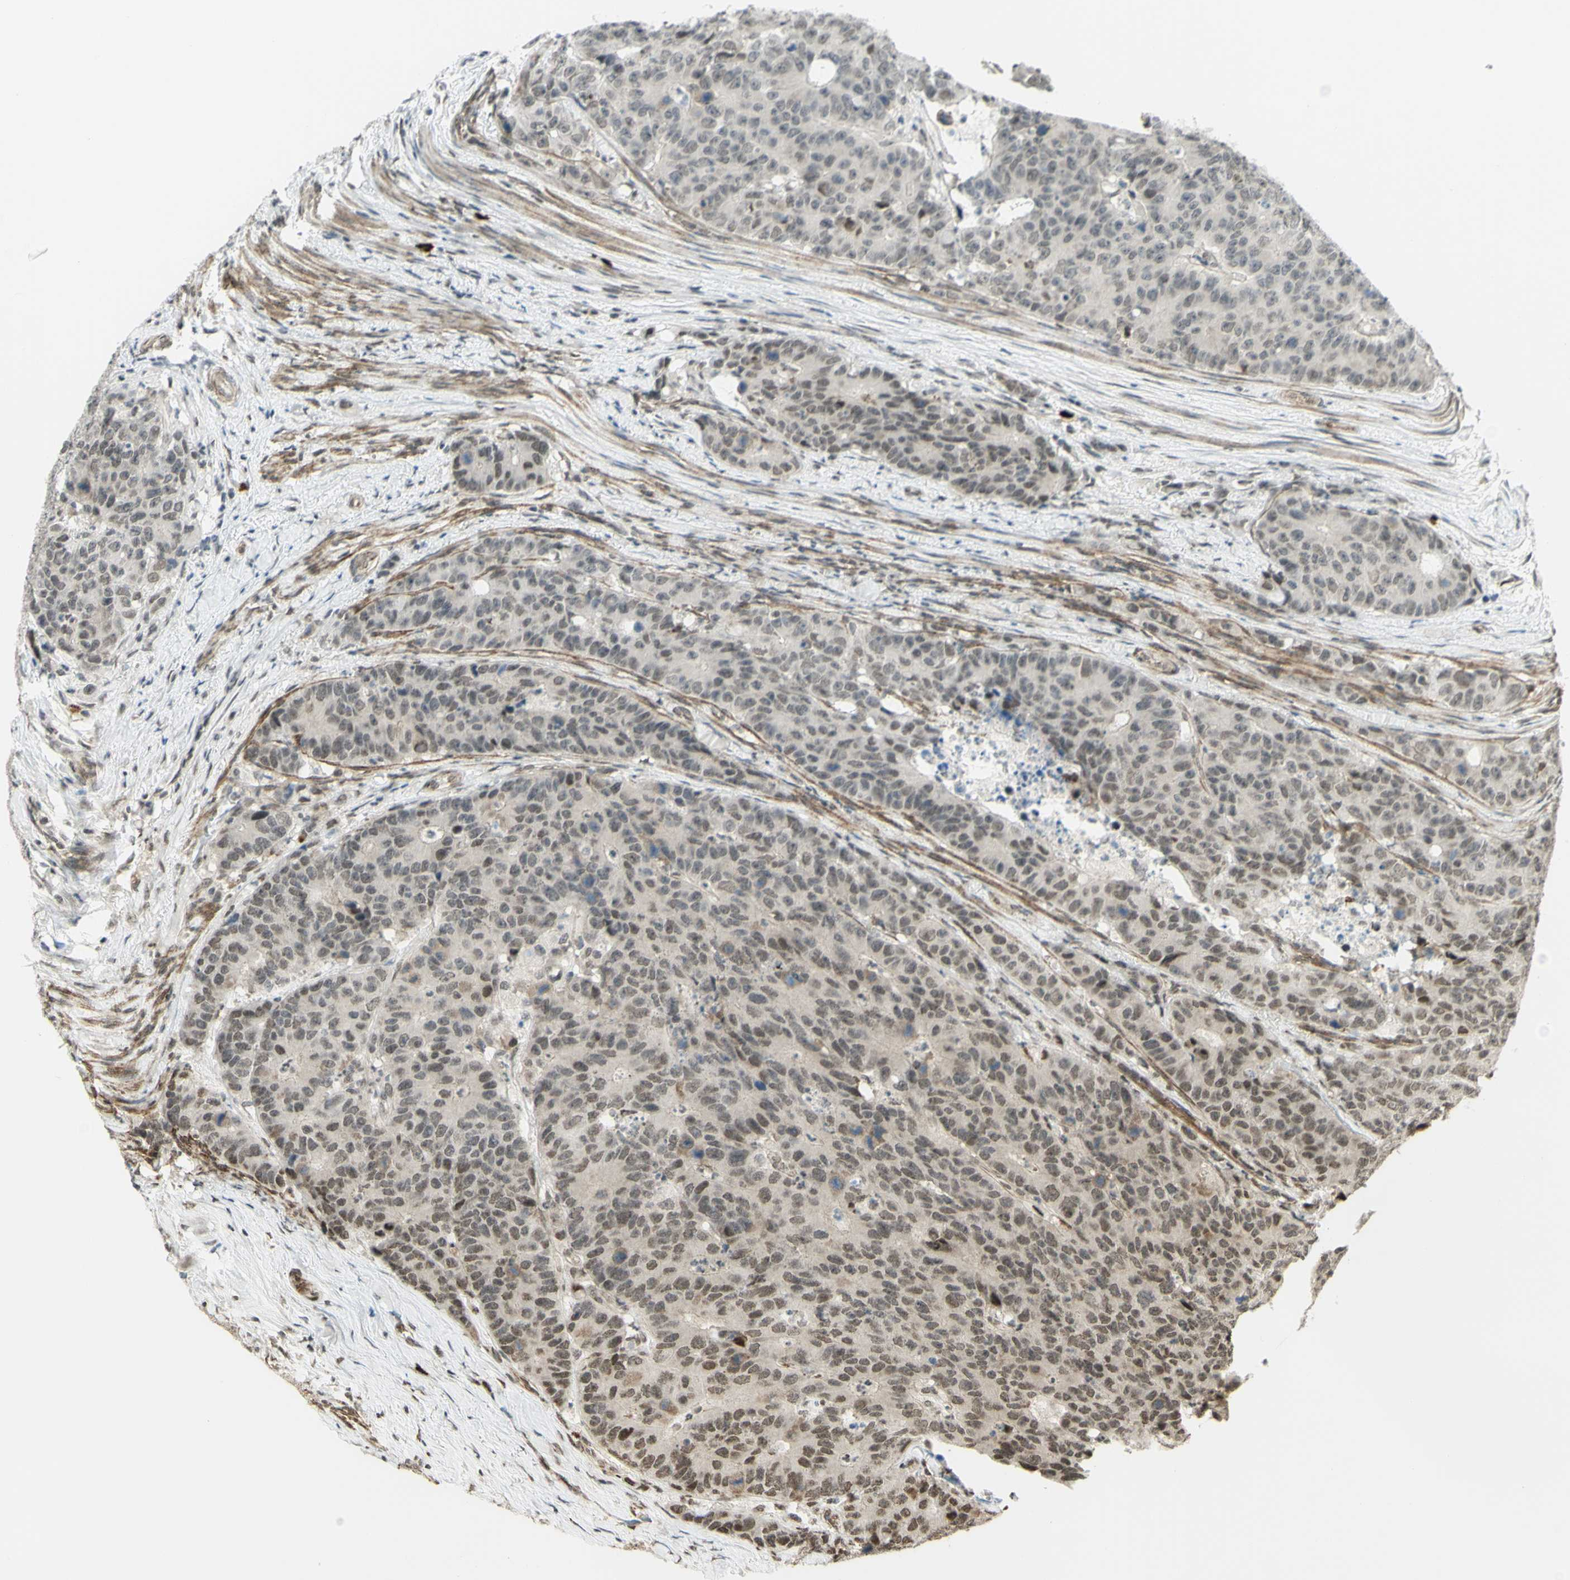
{"staining": {"intensity": "weak", "quantity": "25%-75%", "location": "nuclear"}, "tissue": "colorectal cancer", "cell_type": "Tumor cells", "image_type": "cancer", "snomed": [{"axis": "morphology", "description": "Adenocarcinoma, NOS"}, {"axis": "topography", "description": "Colon"}], "caption": "Colorectal adenocarcinoma stained with DAB IHC reveals low levels of weak nuclear expression in about 25%-75% of tumor cells.", "gene": "ZMYM6", "patient": {"sex": "female", "age": 86}}